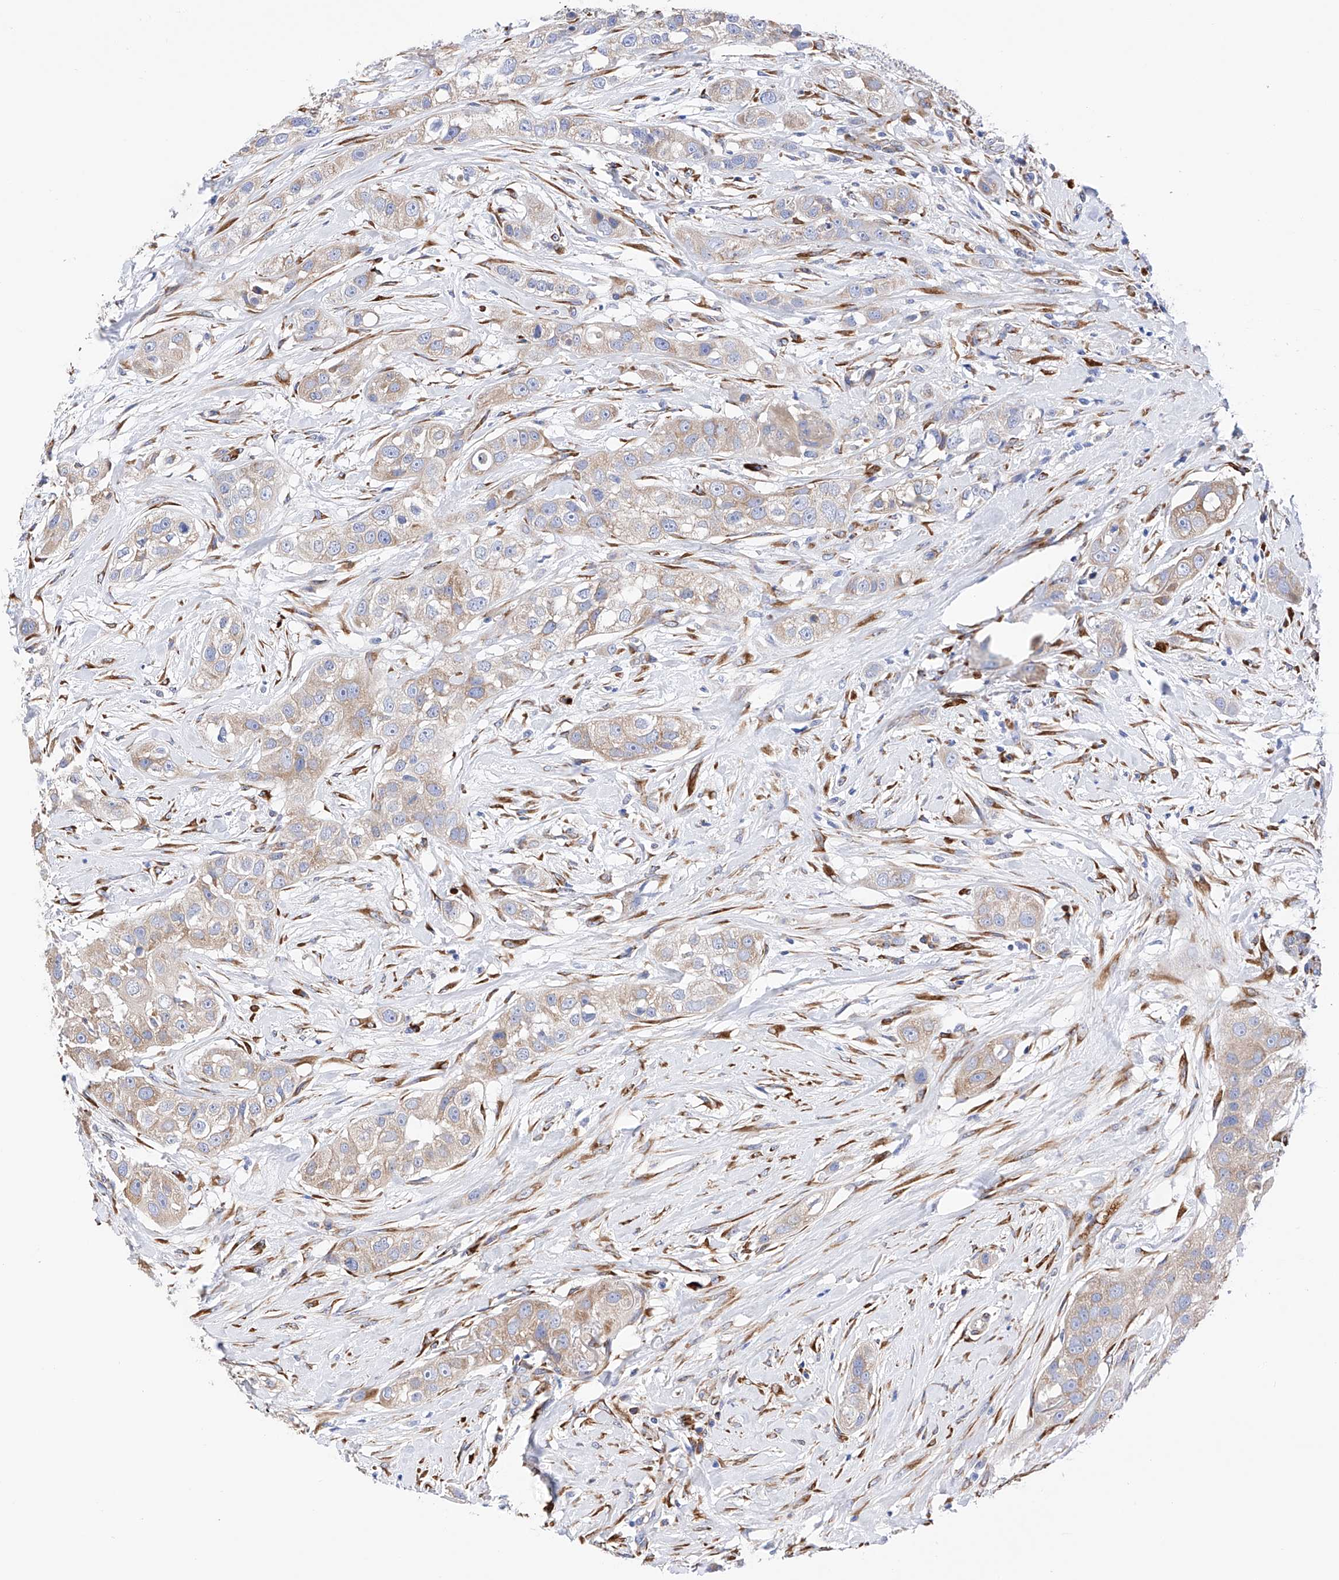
{"staining": {"intensity": "weak", "quantity": "25%-75%", "location": "cytoplasmic/membranous"}, "tissue": "head and neck cancer", "cell_type": "Tumor cells", "image_type": "cancer", "snomed": [{"axis": "morphology", "description": "Normal tissue, NOS"}, {"axis": "morphology", "description": "Squamous cell carcinoma, NOS"}, {"axis": "topography", "description": "Skeletal muscle"}, {"axis": "topography", "description": "Head-Neck"}], "caption": "Immunohistochemistry (IHC) of human head and neck squamous cell carcinoma reveals low levels of weak cytoplasmic/membranous expression in about 25%-75% of tumor cells.", "gene": "PDIA5", "patient": {"sex": "male", "age": 51}}